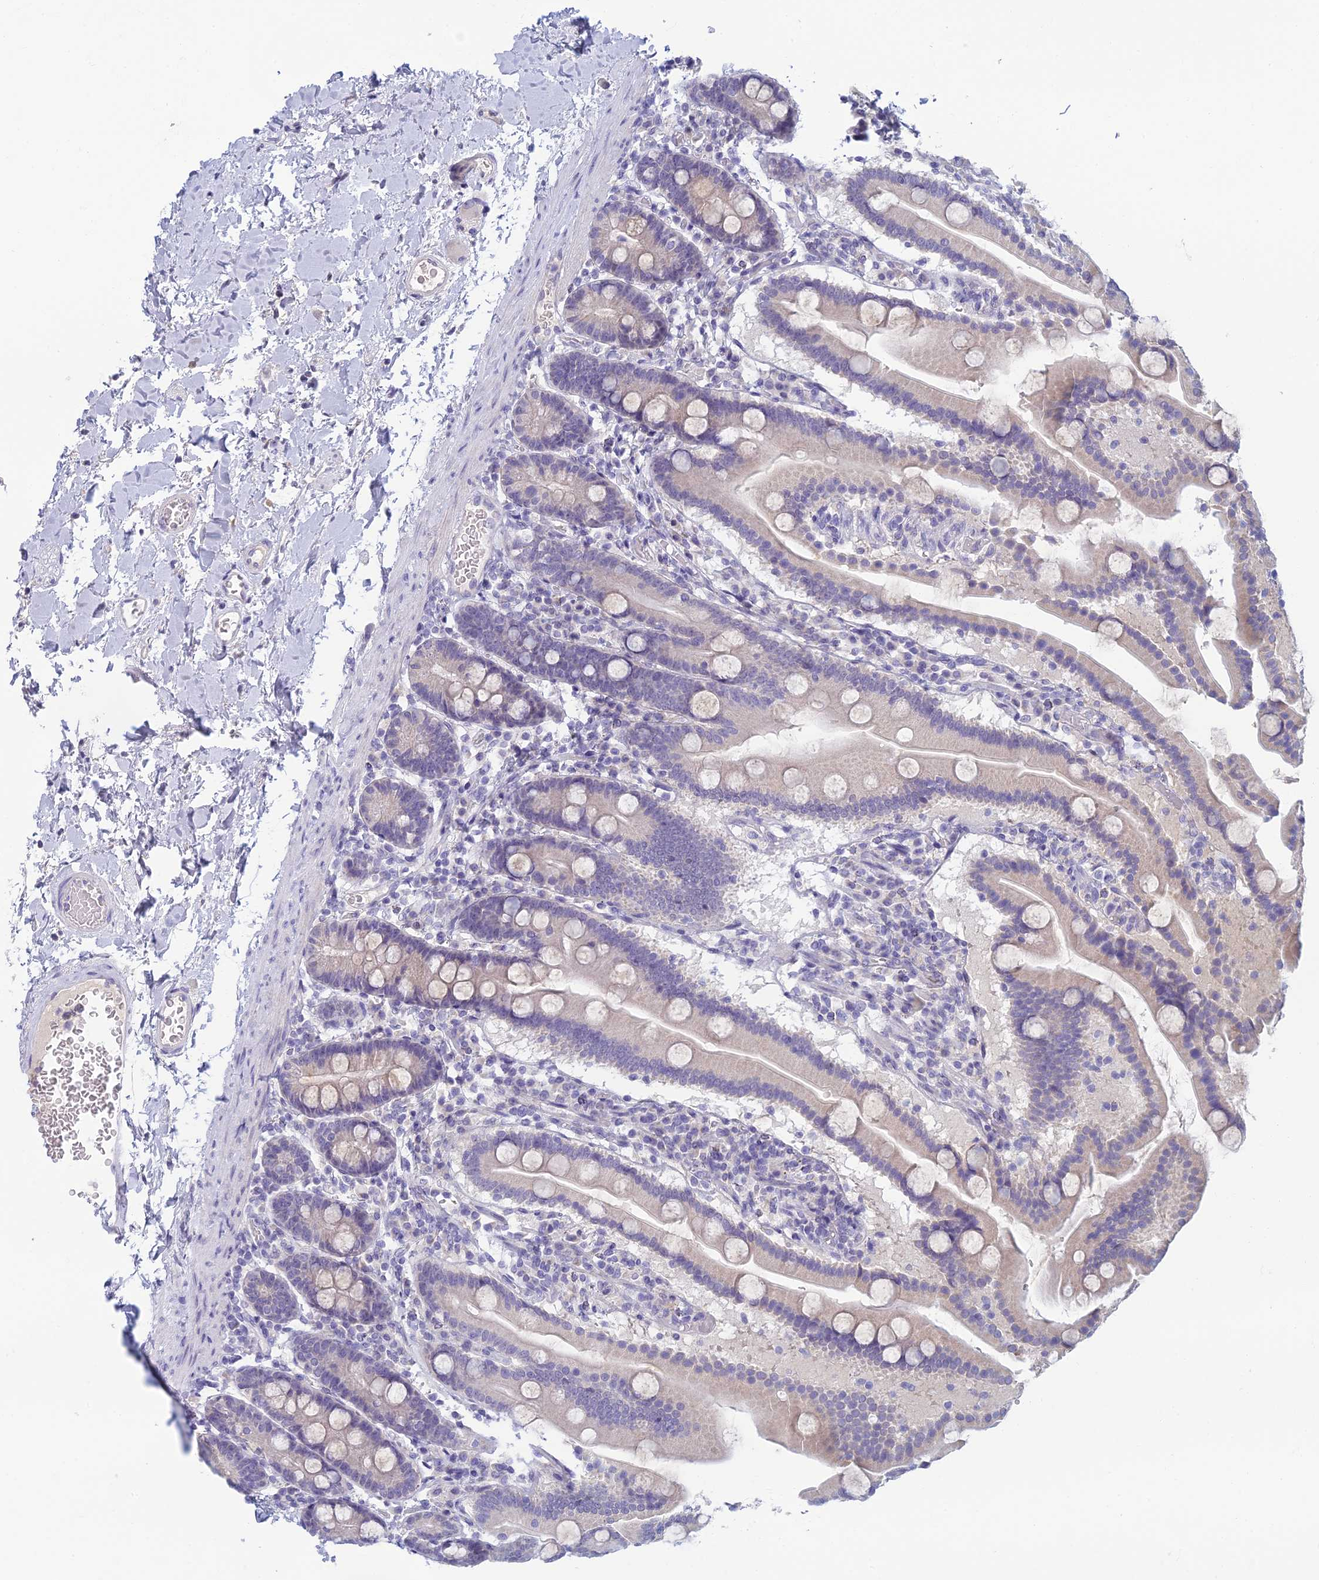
{"staining": {"intensity": "weak", "quantity": "25%-75%", "location": "cytoplasmic/membranous"}, "tissue": "duodenum", "cell_type": "Glandular cells", "image_type": "normal", "snomed": [{"axis": "morphology", "description": "Normal tissue, NOS"}, {"axis": "topography", "description": "Duodenum"}], "caption": "Weak cytoplasmic/membranous staining is appreciated in approximately 25%-75% of glandular cells in normal duodenum.", "gene": "SLC25A41", "patient": {"sex": "male", "age": 55}}